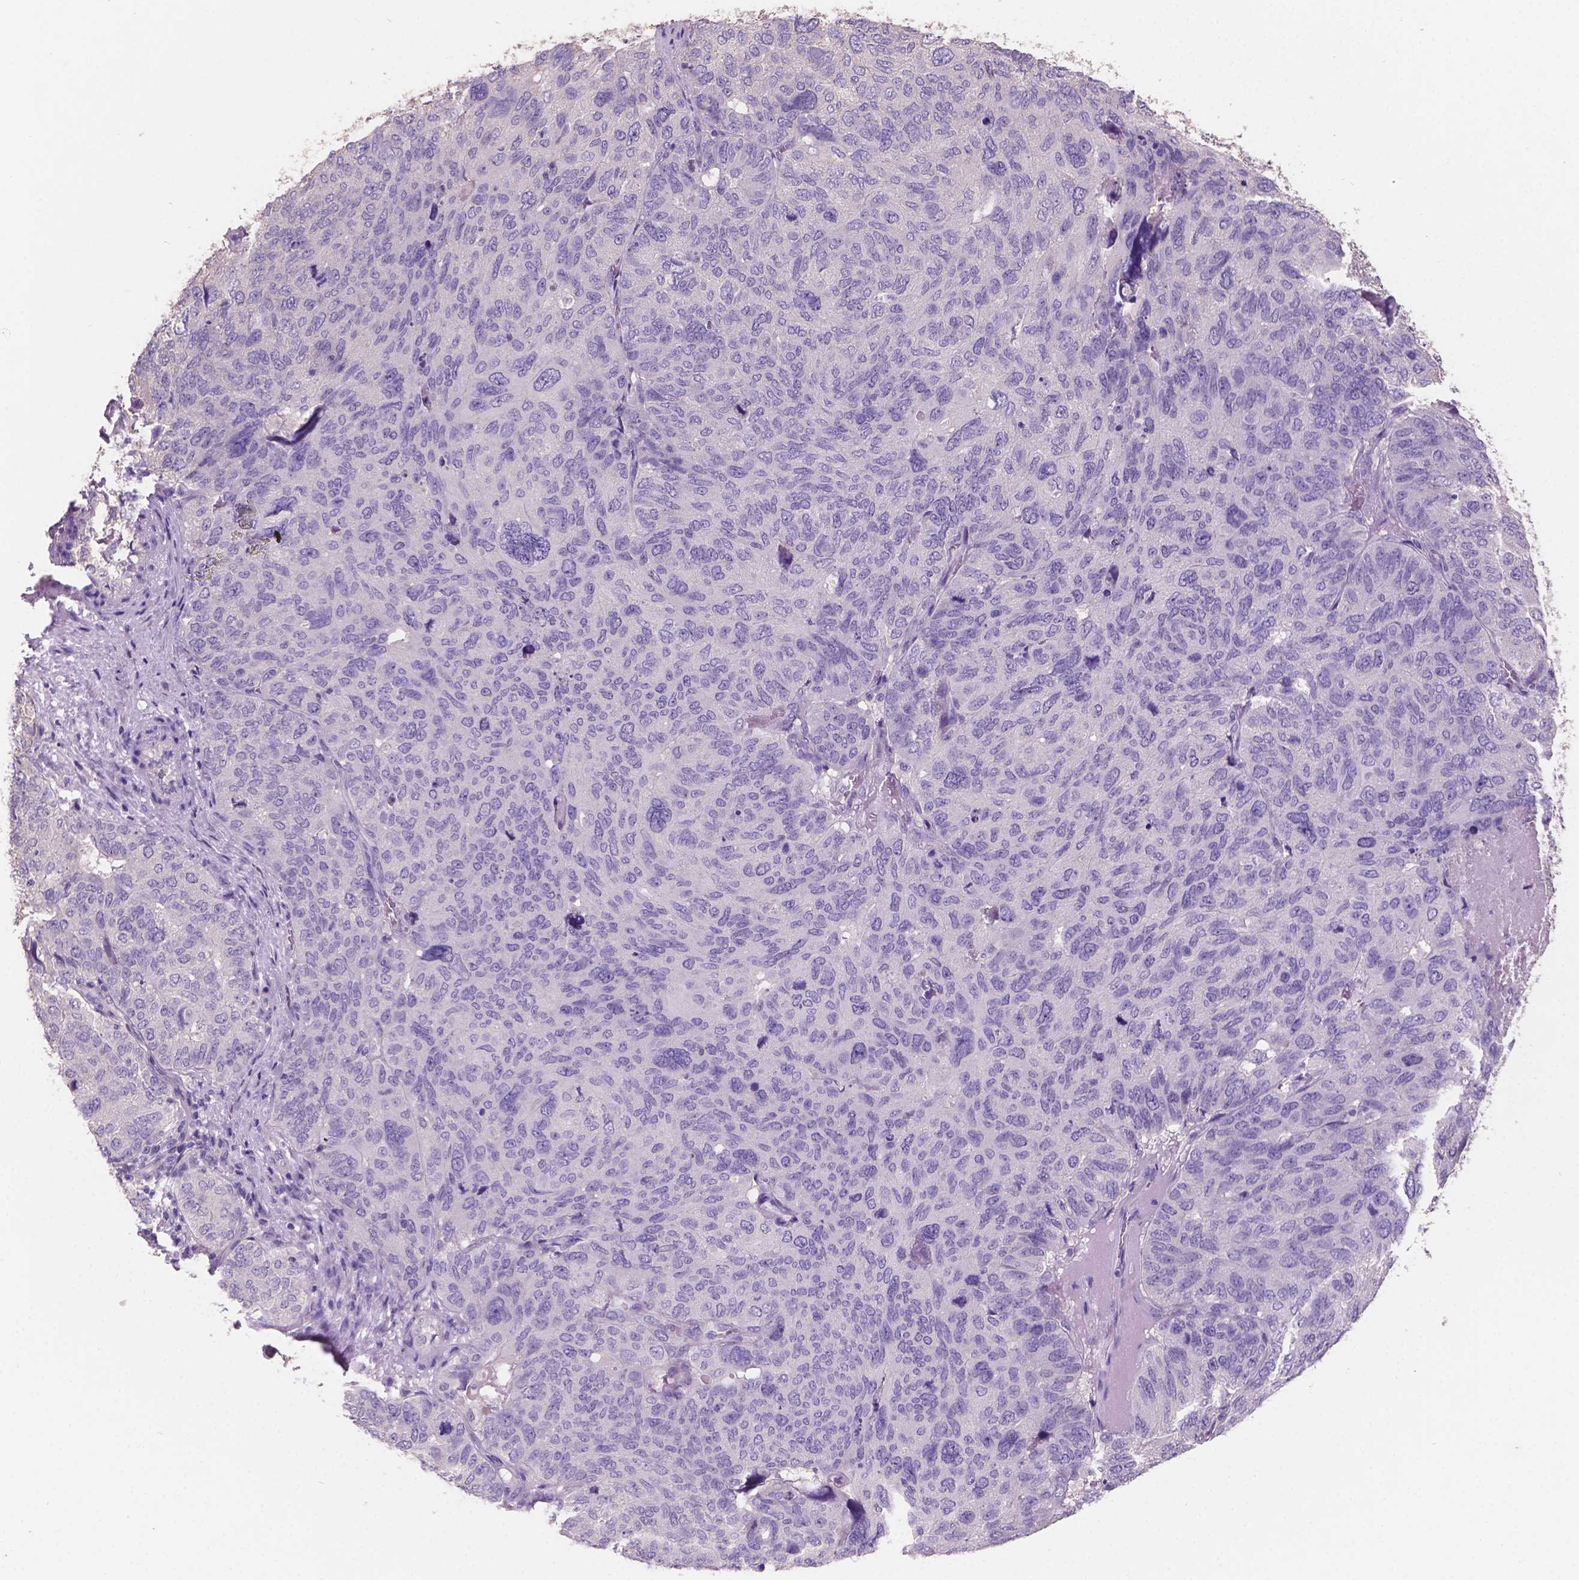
{"staining": {"intensity": "negative", "quantity": "none", "location": "none"}, "tissue": "ovarian cancer", "cell_type": "Tumor cells", "image_type": "cancer", "snomed": [{"axis": "morphology", "description": "Carcinoma, endometroid"}, {"axis": "topography", "description": "Ovary"}], "caption": "This is a histopathology image of immunohistochemistry (IHC) staining of endometroid carcinoma (ovarian), which shows no expression in tumor cells.", "gene": "SBSN", "patient": {"sex": "female", "age": 58}}